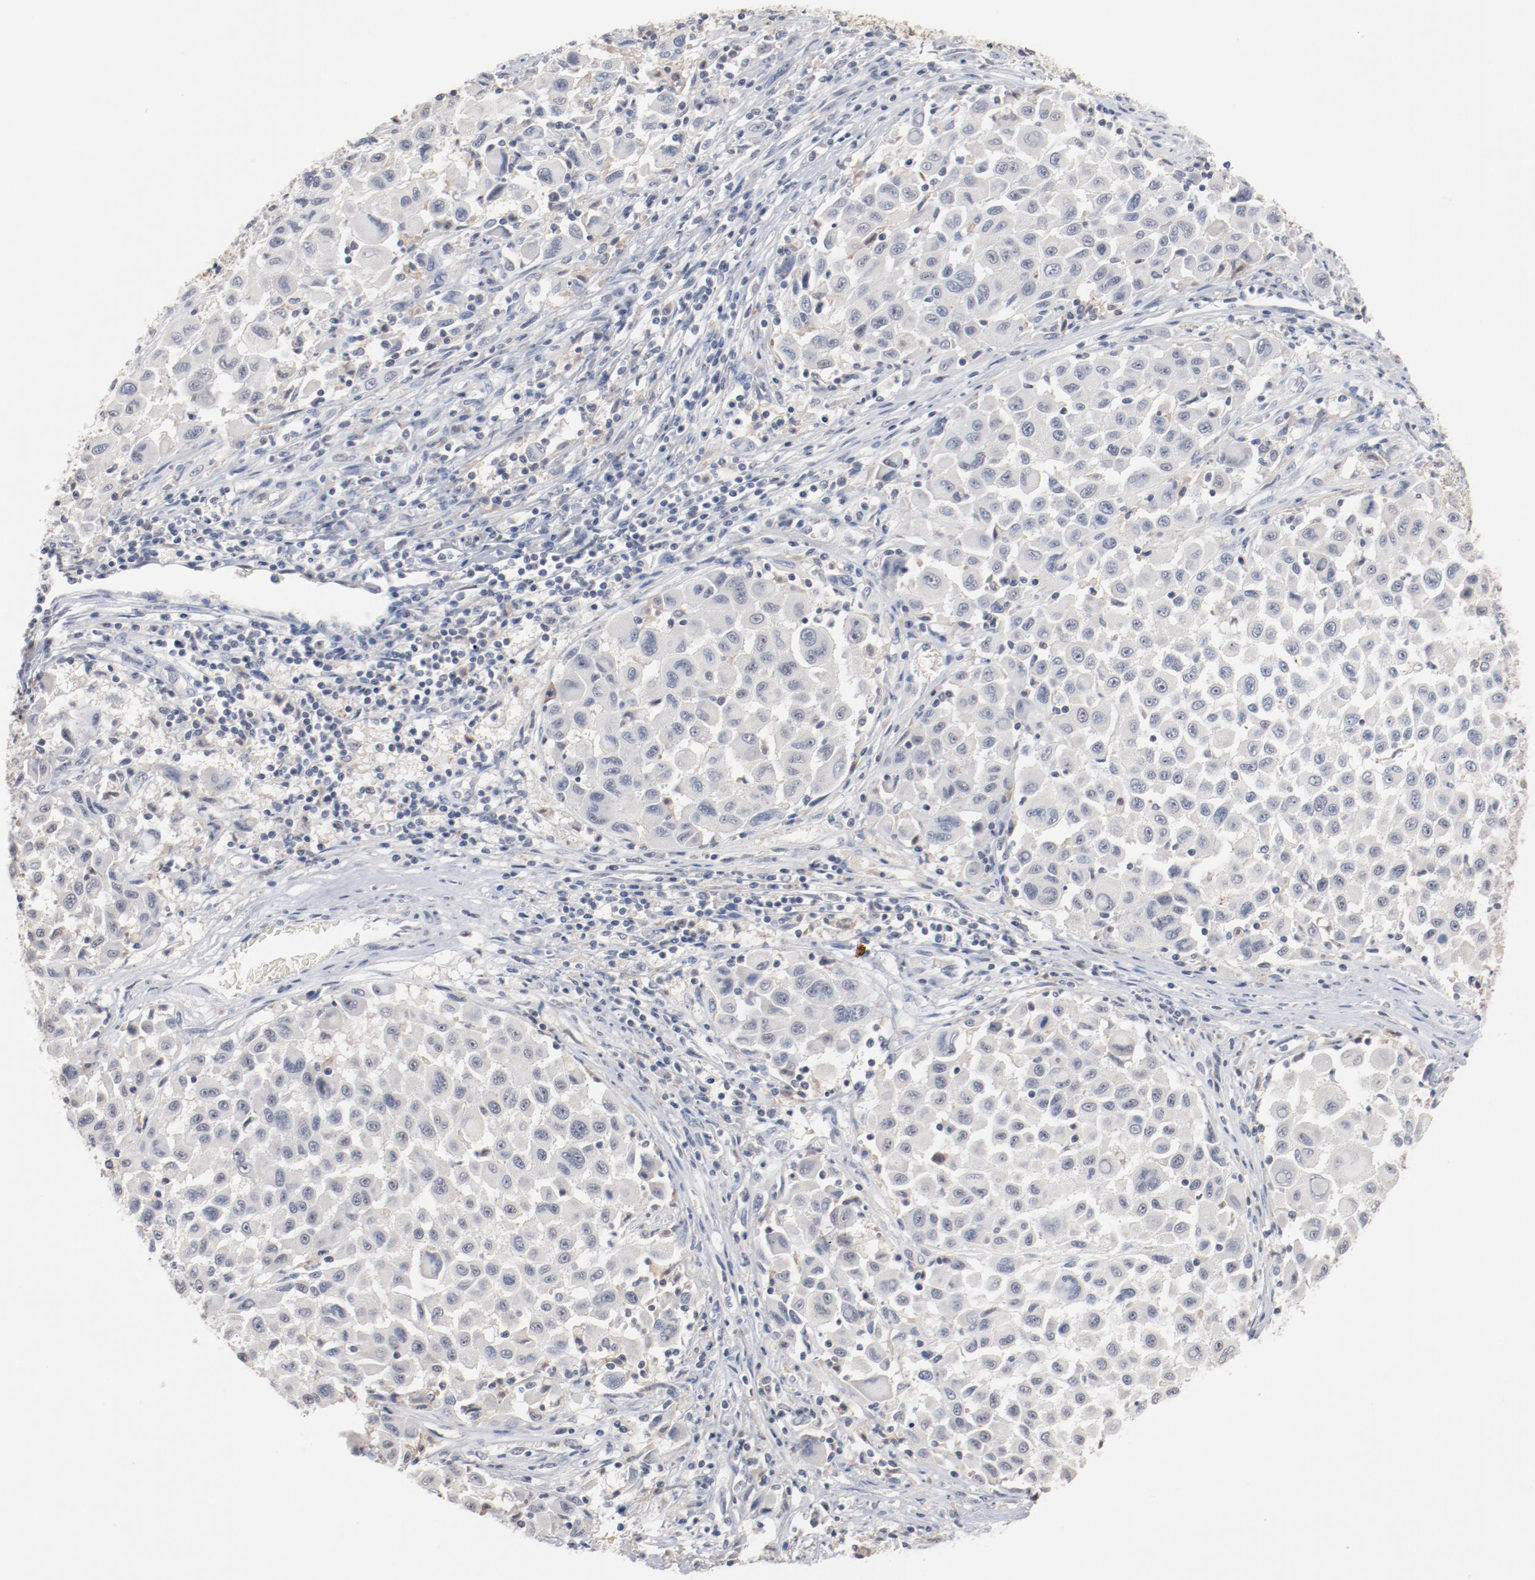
{"staining": {"intensity": "negative", "quantity": "none", "location": "none"}, "tissue": "melanoma", "cell_type": "Tumor cells", "image_type": "cancer", "snomed": [{"axis": "morphology", "description": "Malignant melanoma, Metastatic site"}, {"axis": "topography", "description": "Lymph node"}], "caption": "The photomicrograph reveals no significant expression in tumor cells of malignant melanoma (metastatic site).", "gene": "ERICH1", "patient": {"sex": "male", "age": 61}}